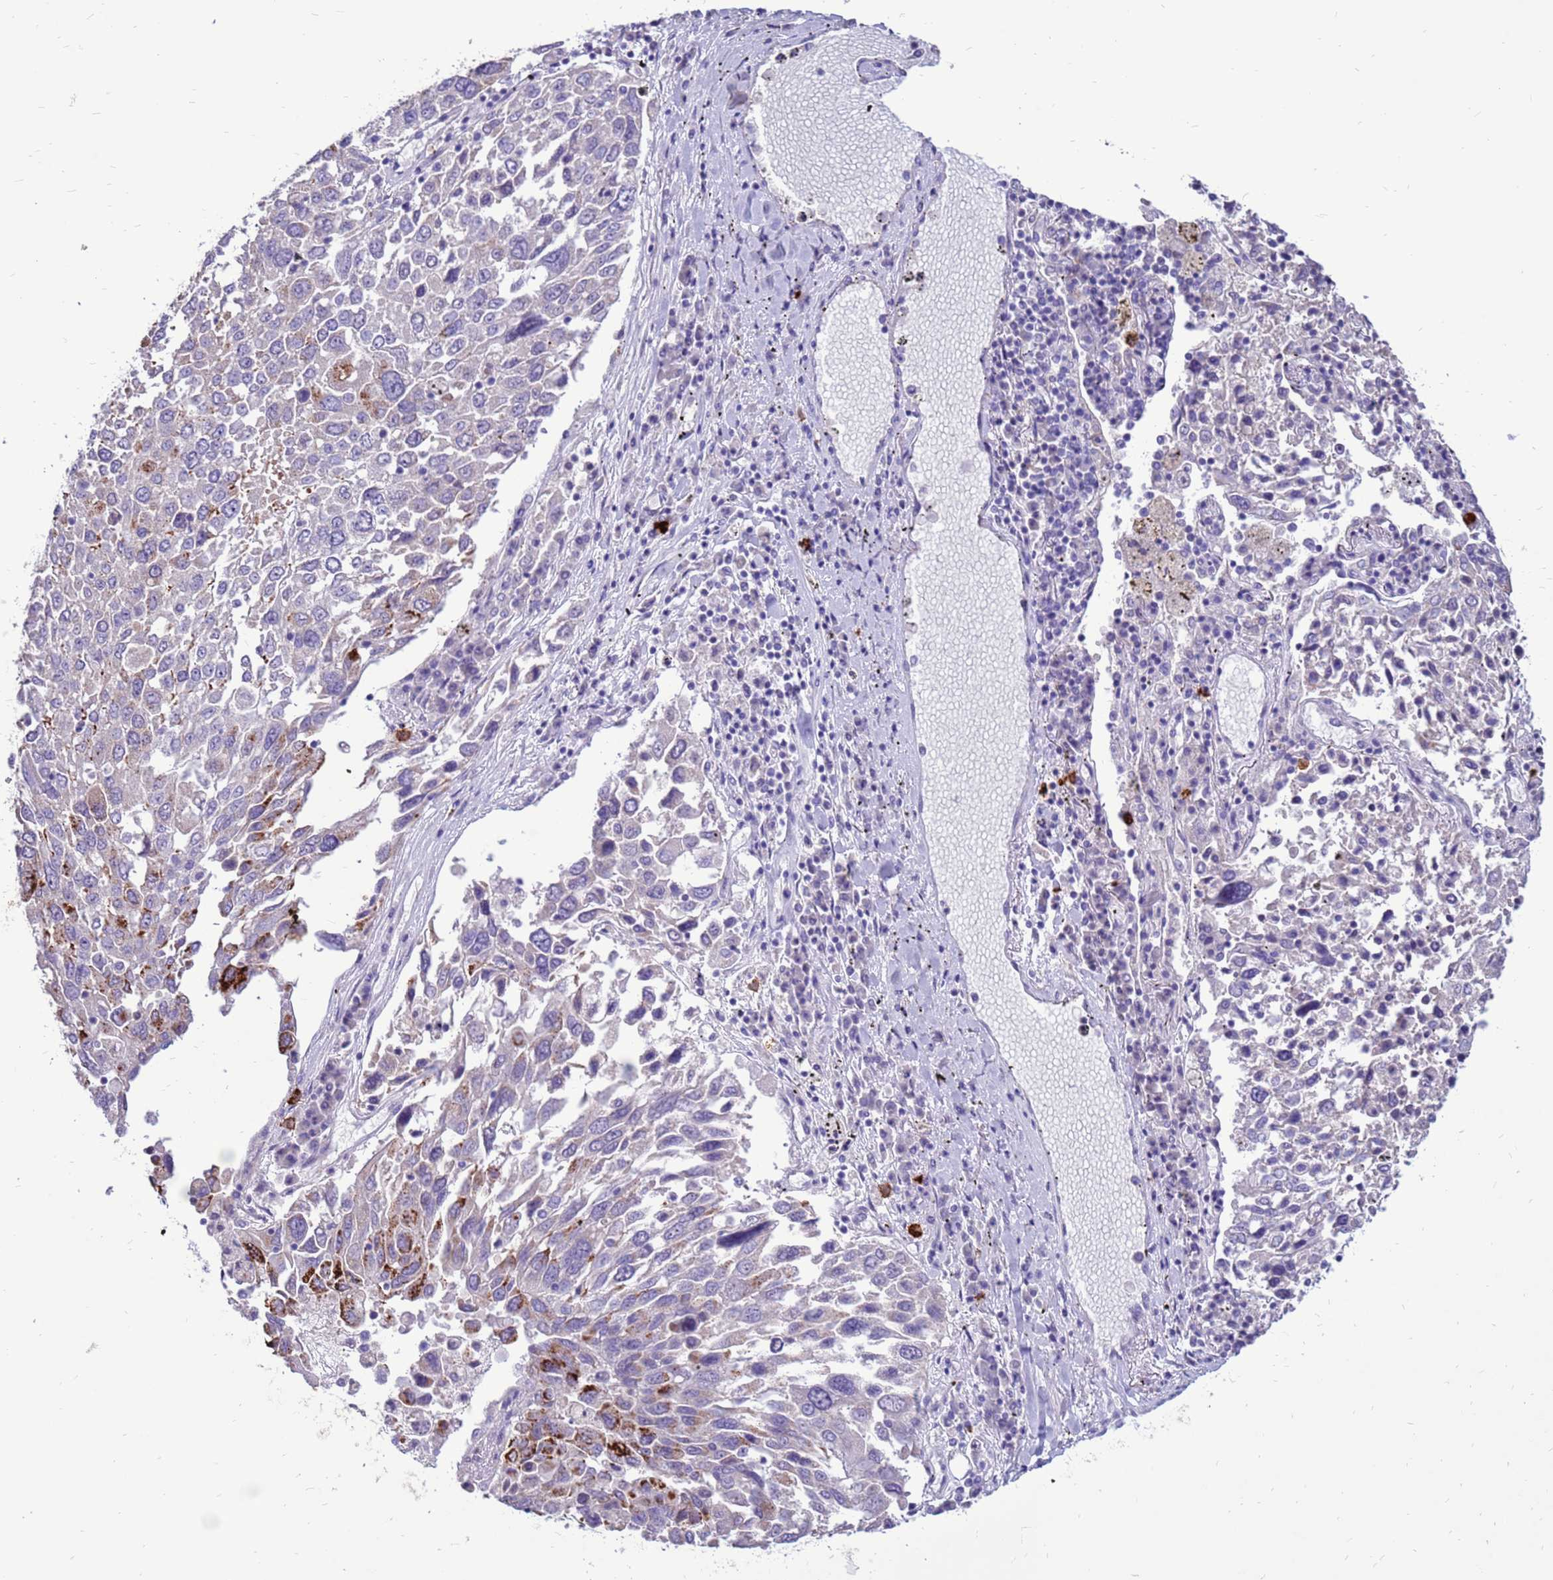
{"staining": {"intensity": "moderate", "quantity": "<25%", "location": "cytoplasmic/membranous"}, "tissue": "lung cancer", "cell_type": "Tumor cells", "image_type": "cancer", "snomed": [{"axis": "morphology", "description": "Squamous cell carcinoma, NOS"}, {"axis": "topography", "description": "Lung"}], "caption": "Immunohistochemistry (IHC) staining of squamous cell carcinoma (lung), which exhibits low levels of moderate cytoplasmic/membranous positivity in about <25% of tumor cells indicating moderate cytoplasmic/membranous protein expression. The staining was performed using DAB (3,3'-diaminobenzidine) (brown) for protein detection and nuclei were counterstained in hematoxylin (blue).", "gene": "PDE10A", "patient": {"sex": "male", "age": 65}}